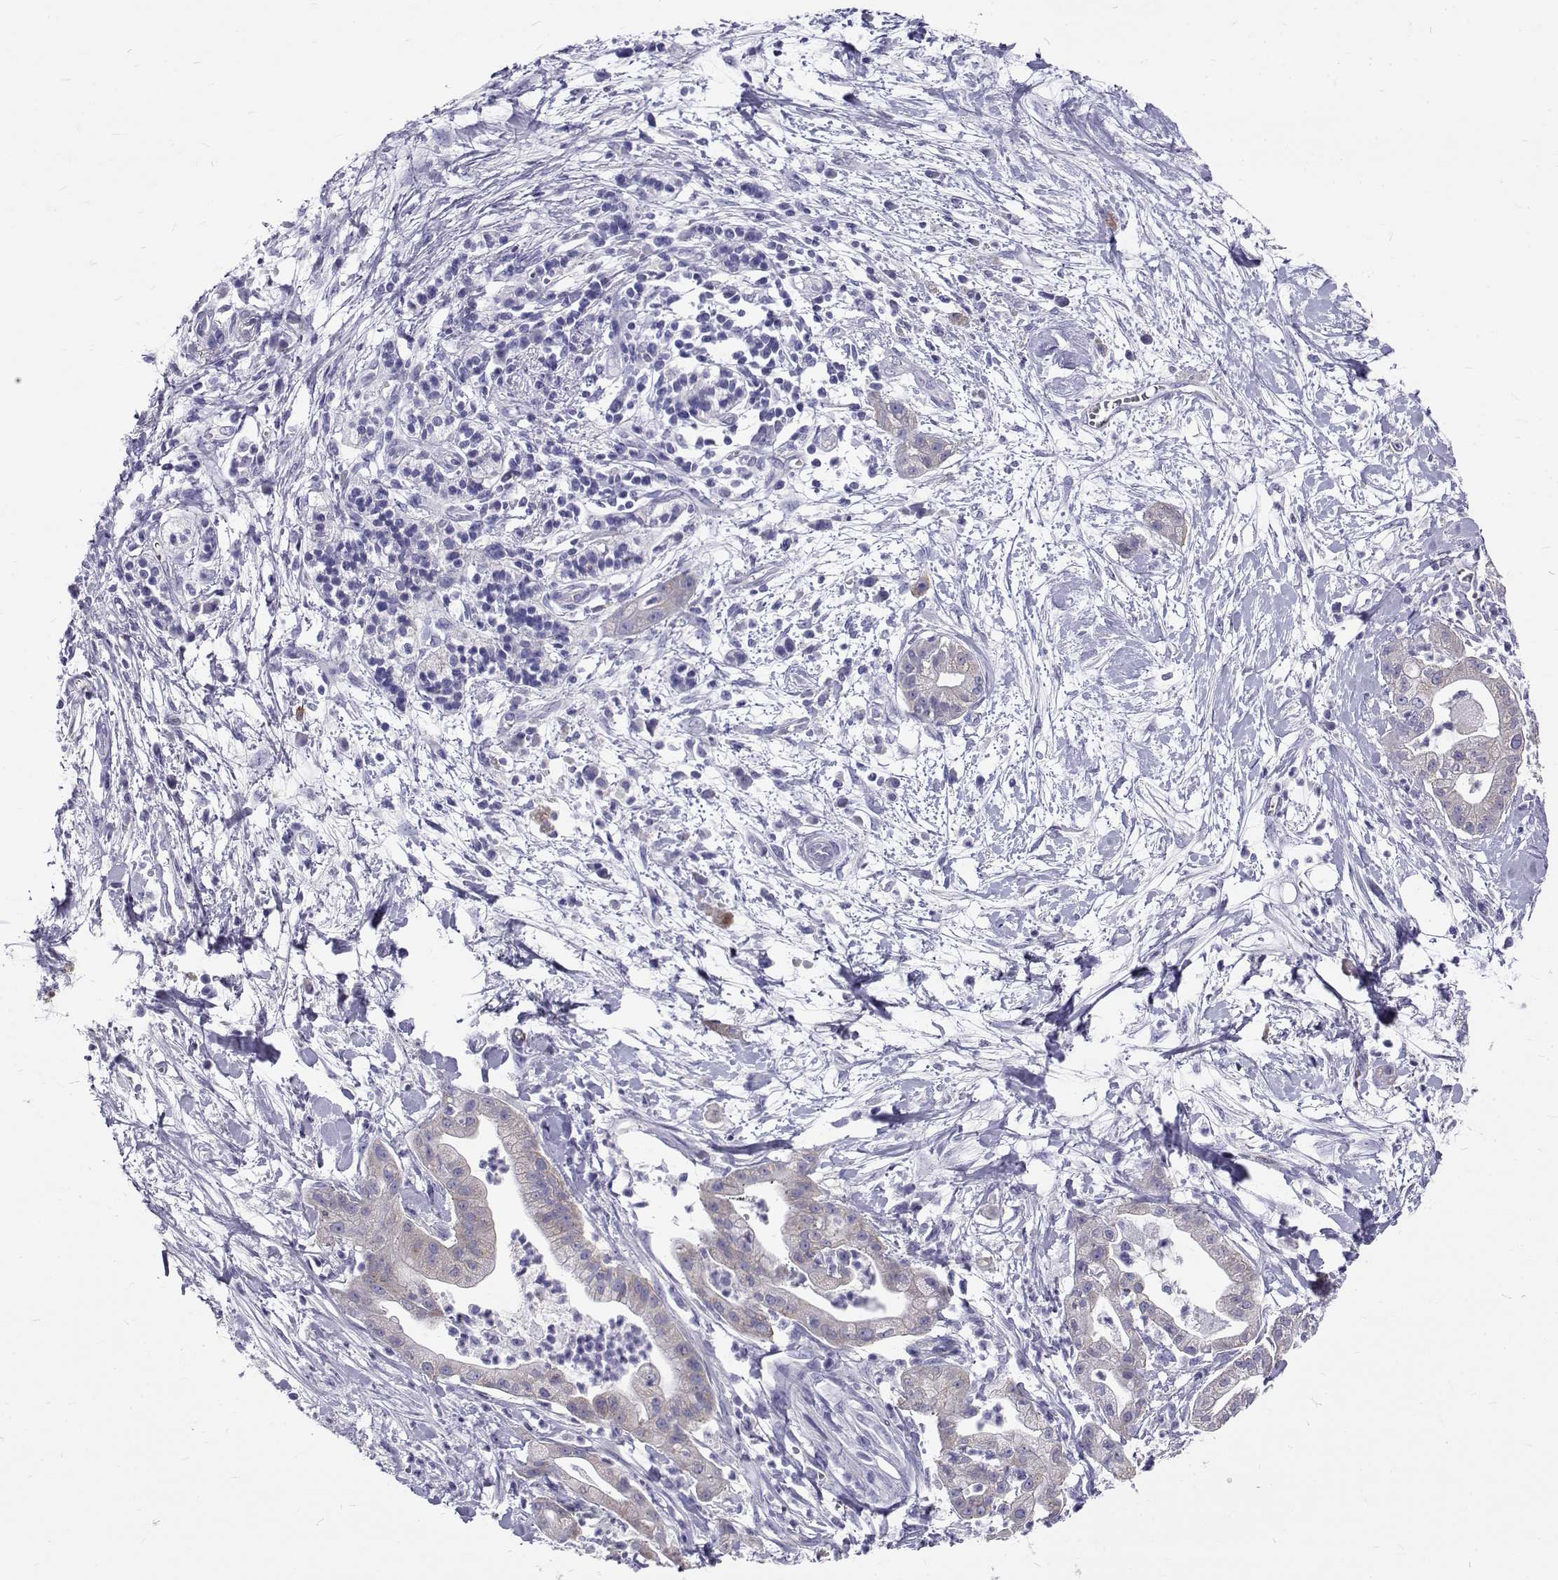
{"staining": {"intensity": "weak", "quantity": "<25%", "location": "cytoplasmic/membranous"}, "tissue": "pancreatic cancer", "cell_type": "Tumor cells", "image_type": "cancer", "snomed": [{"axis": "morphology", "description": "Normal tissue, NOS"}, {"axis": "morphology", "description": "Adenocarcinoma, NOS"}, {"axis": "topography", "description": "Lymph node"}, {"axis": "topography", "description": "Pancreas"}], "caption": "Immunohistochemical staining of adenocarcinoma (pancreatic) reveals no significant positivity in tumor cells.", "gene": "IGSF1", "patient": {"sex": "female", "age": 58}}